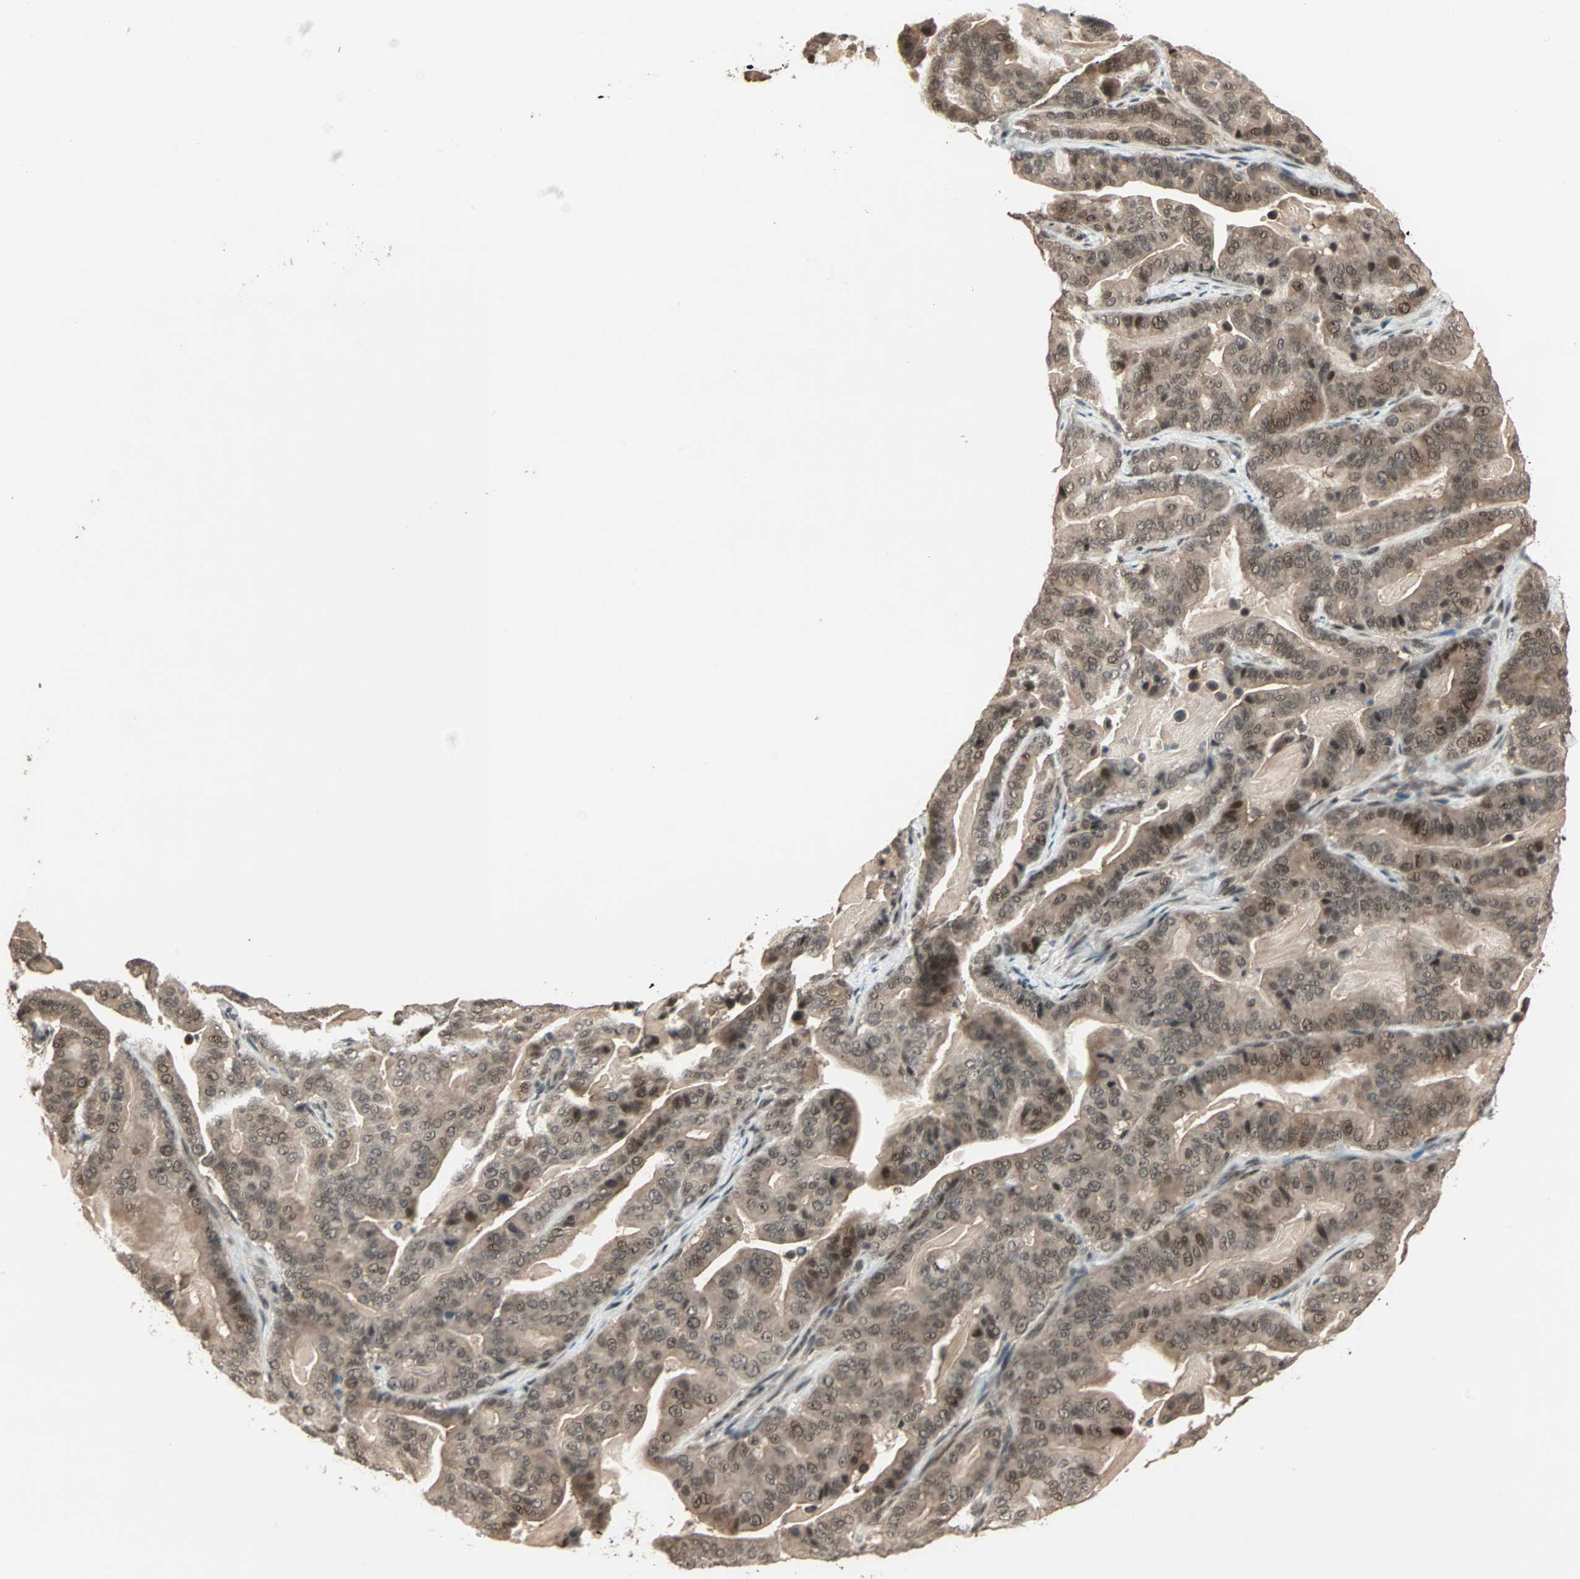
{"staining": {"intensity": "weak", "quantity": ">75%", "location": "cytoplasmic/membranous,nuclear"}, "tissue": "pancreatic cancer", "cell_type": "Tumor cells", "image_type": "cancer", "snomed": [{"axis": "morphology", "description": "Adenocarcinoma, NOS"}, {"axis": "topography", "description": "Pancreas"}], "caption": "Pancreatic adenocarcinoma stained with a protein marker shows weak staining in tumor cells.", "gene": "ZNF701", "patient": {"sex": "male", "age": 63}}